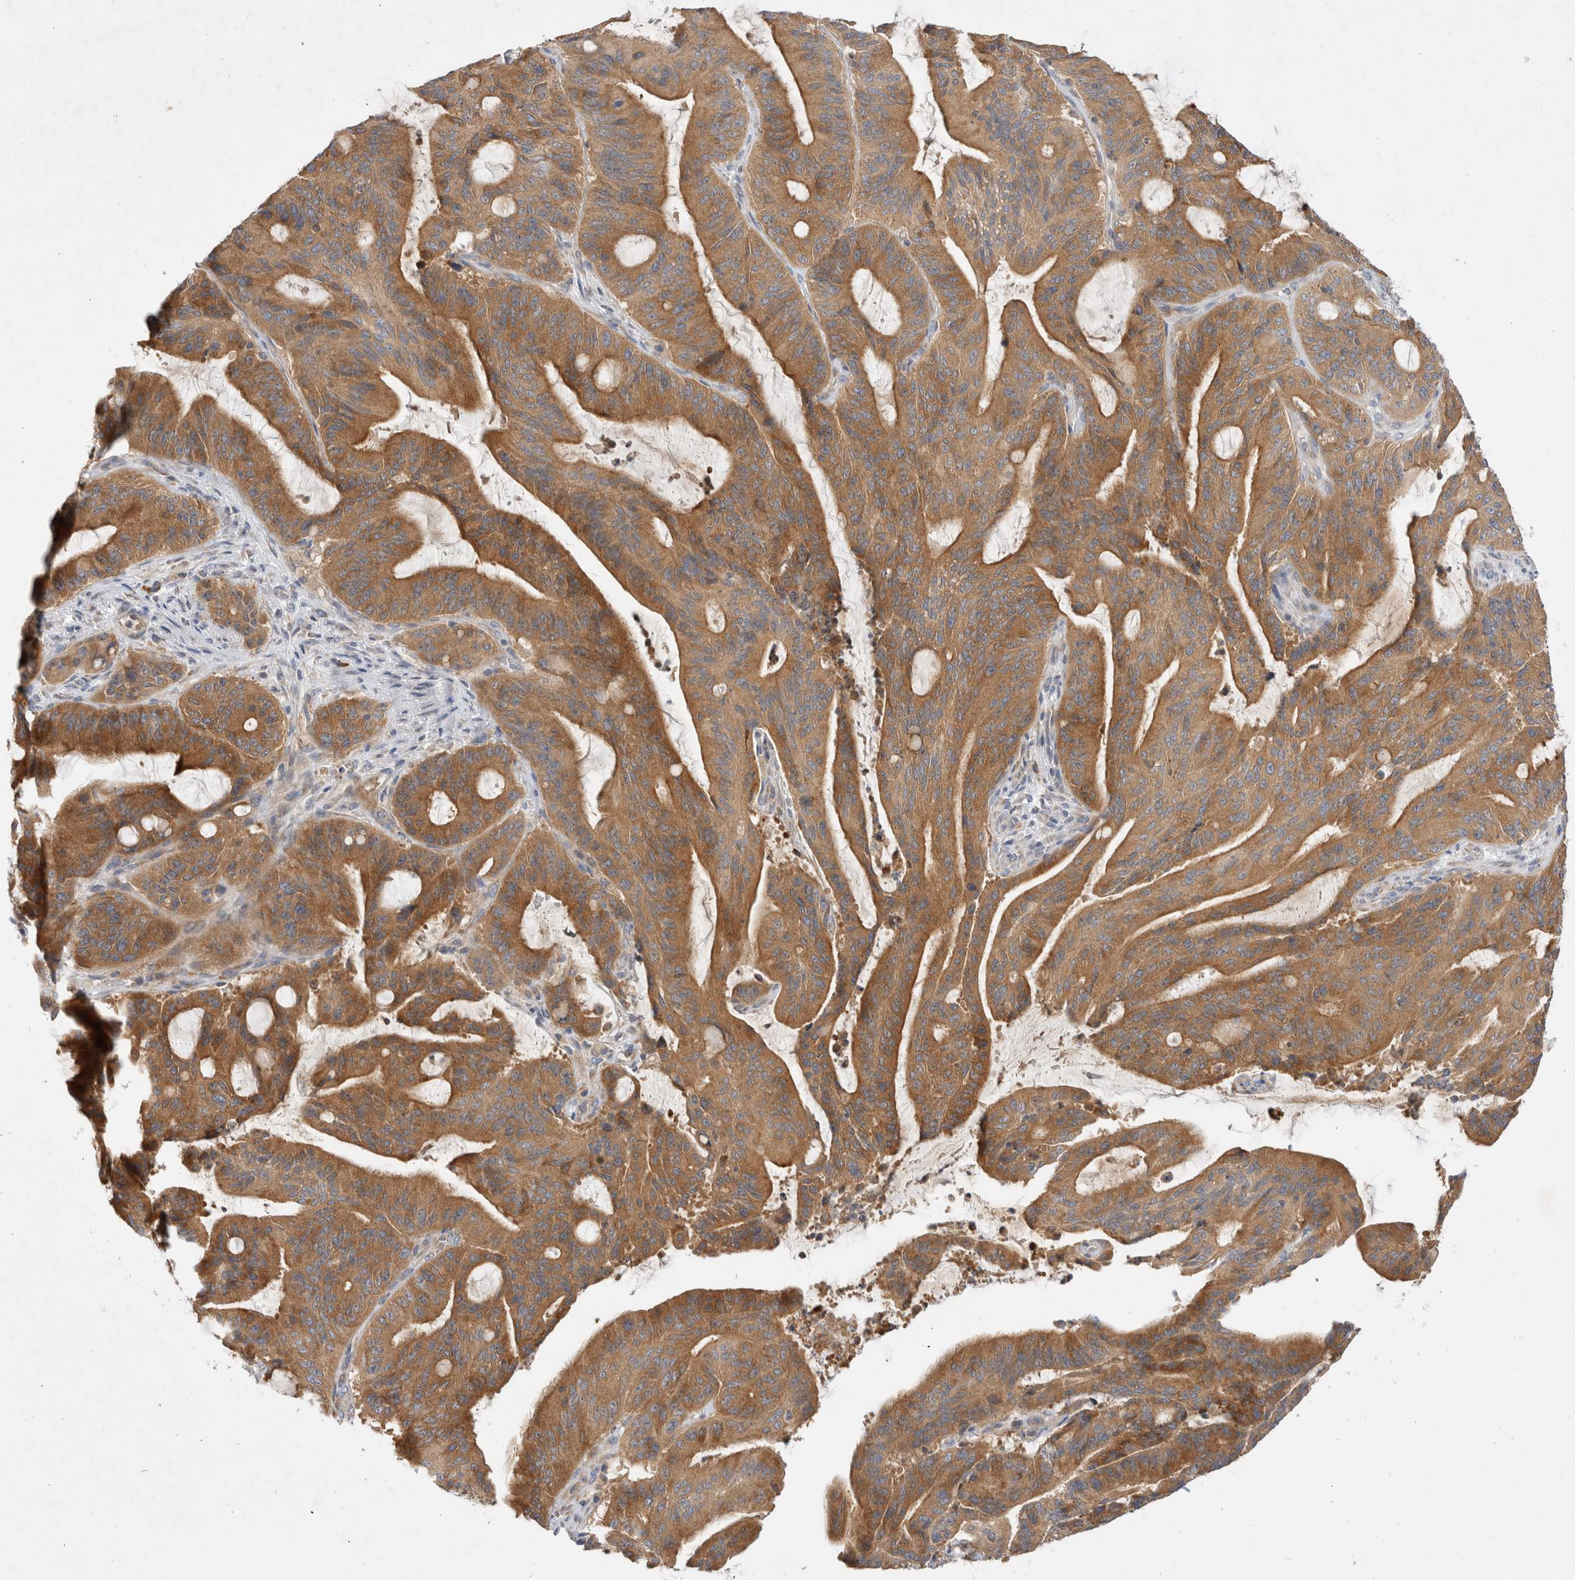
{"staining": {"intensity": "strong", "quantity": ">75%", "location": "cytoplasmic/membranous"}, "tissue": "liver cancer", "cell_type": "Tumor cells", "image_type": "cancer", "snomed": [{"axis": "morphology", "description": "Normal tissue, NOS"}, {"axis": "morphology", "description": "Cholangiocarcinoma"}, {"axis": "topography", "description": "Liver"}, {"axis": "topography", "description": "Peripheral nerve tissue"}], "caption": "The micrograph demonstrates staining of liver cancer, revealing strong cytoplasmic/membranous protein staining (brown color) within tumor cells.", "gene": "NEDD4L", "patient": {"sex": "female", "age": 73}}